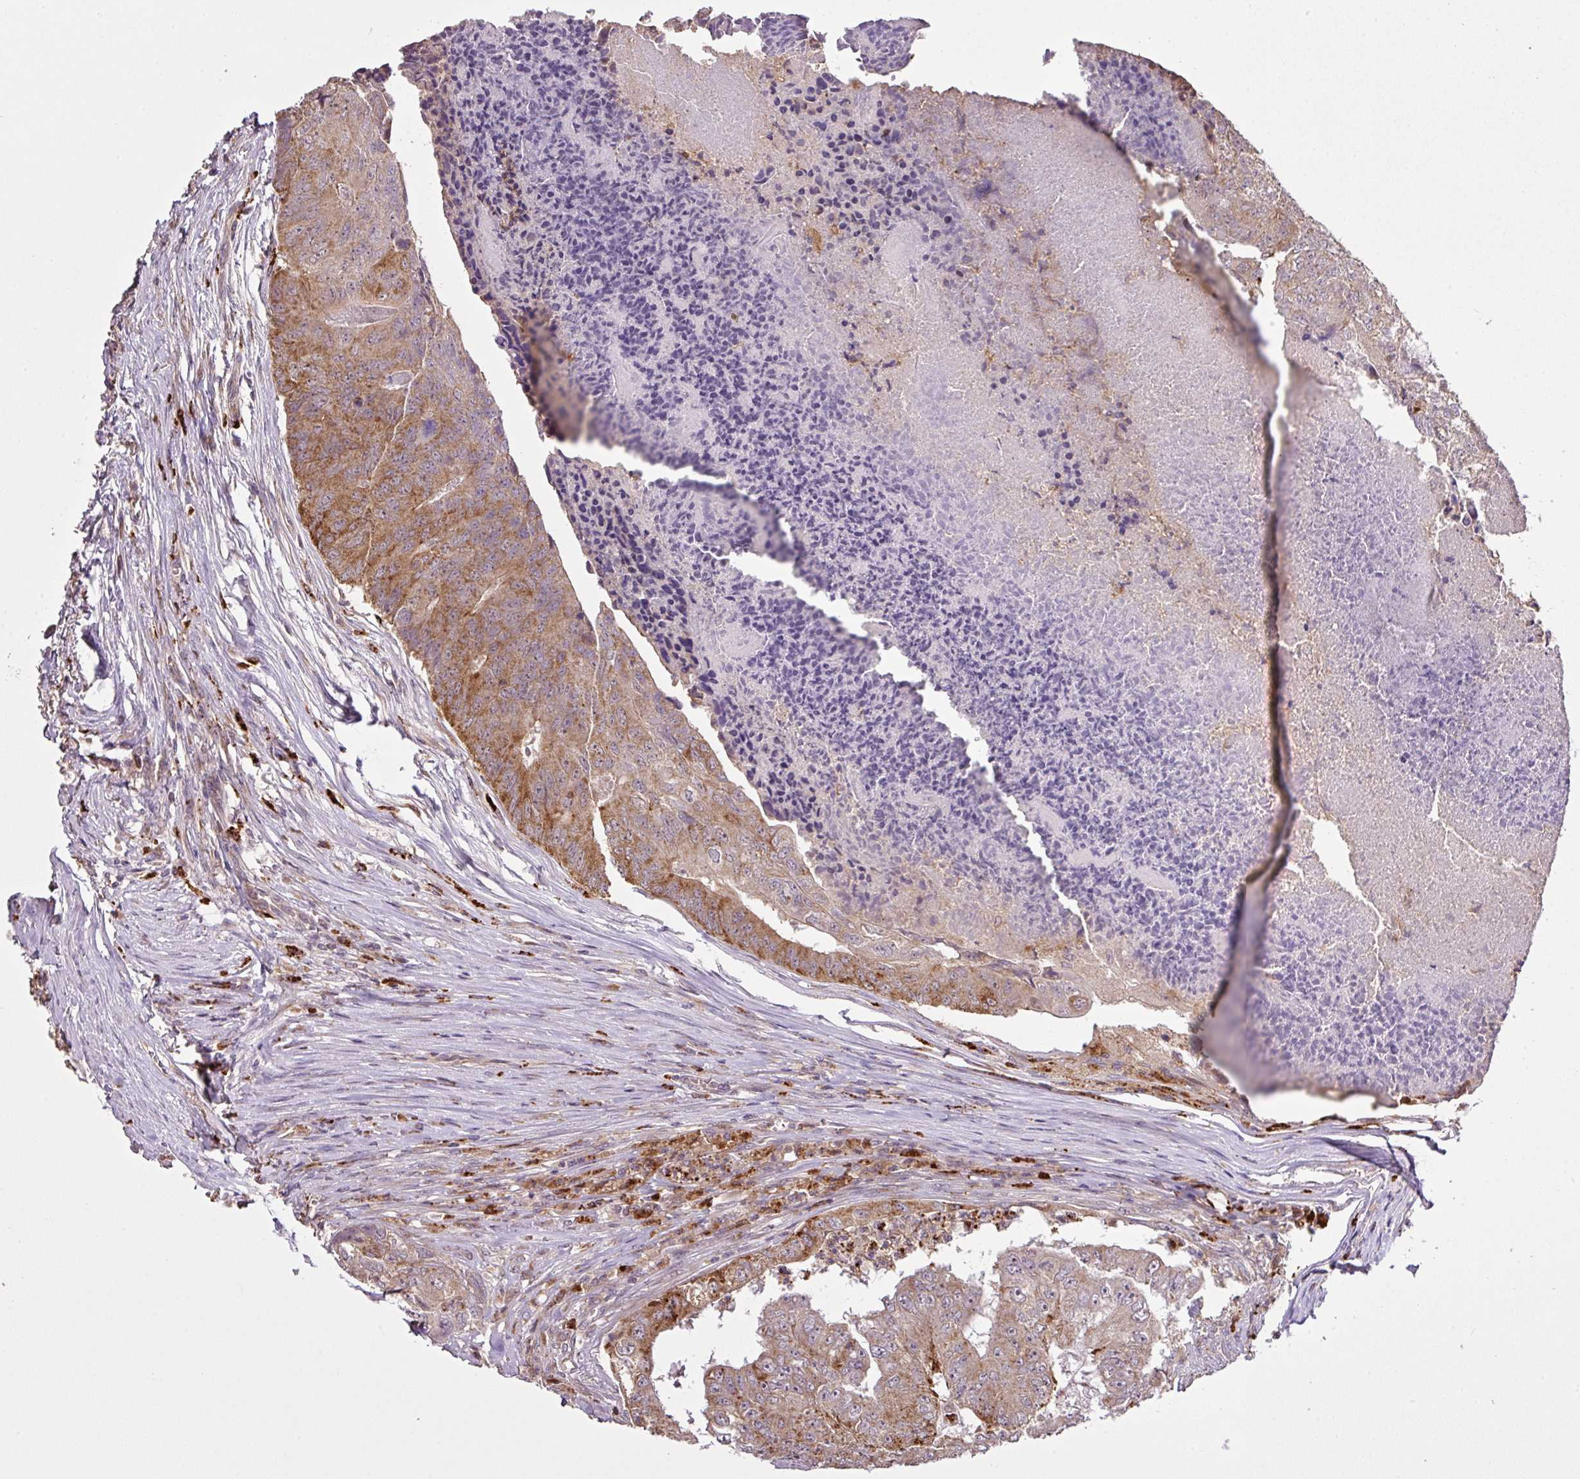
{"staining": {"intensity": "moderate", "quantity": ">75%", "location": "cytoplasmic/membranous"}, "tissue": "colorectal cancer", "cell_type": "Tumor cells", "image_type": "cancer", "snomed": [{"axis": "morphology", "description": "Adenocarcinoma, NOS"}, {"axis": "topography", "description": "Colon"}], "caption": "About >75% of tumor cells in human colorectal cancer reveal moderate cytoplasmic/membranous protein staining as visualized by brown immunohistochemical staining.", "gene": "SMCO4", "patient": {"sex": "female", "age": 67}}